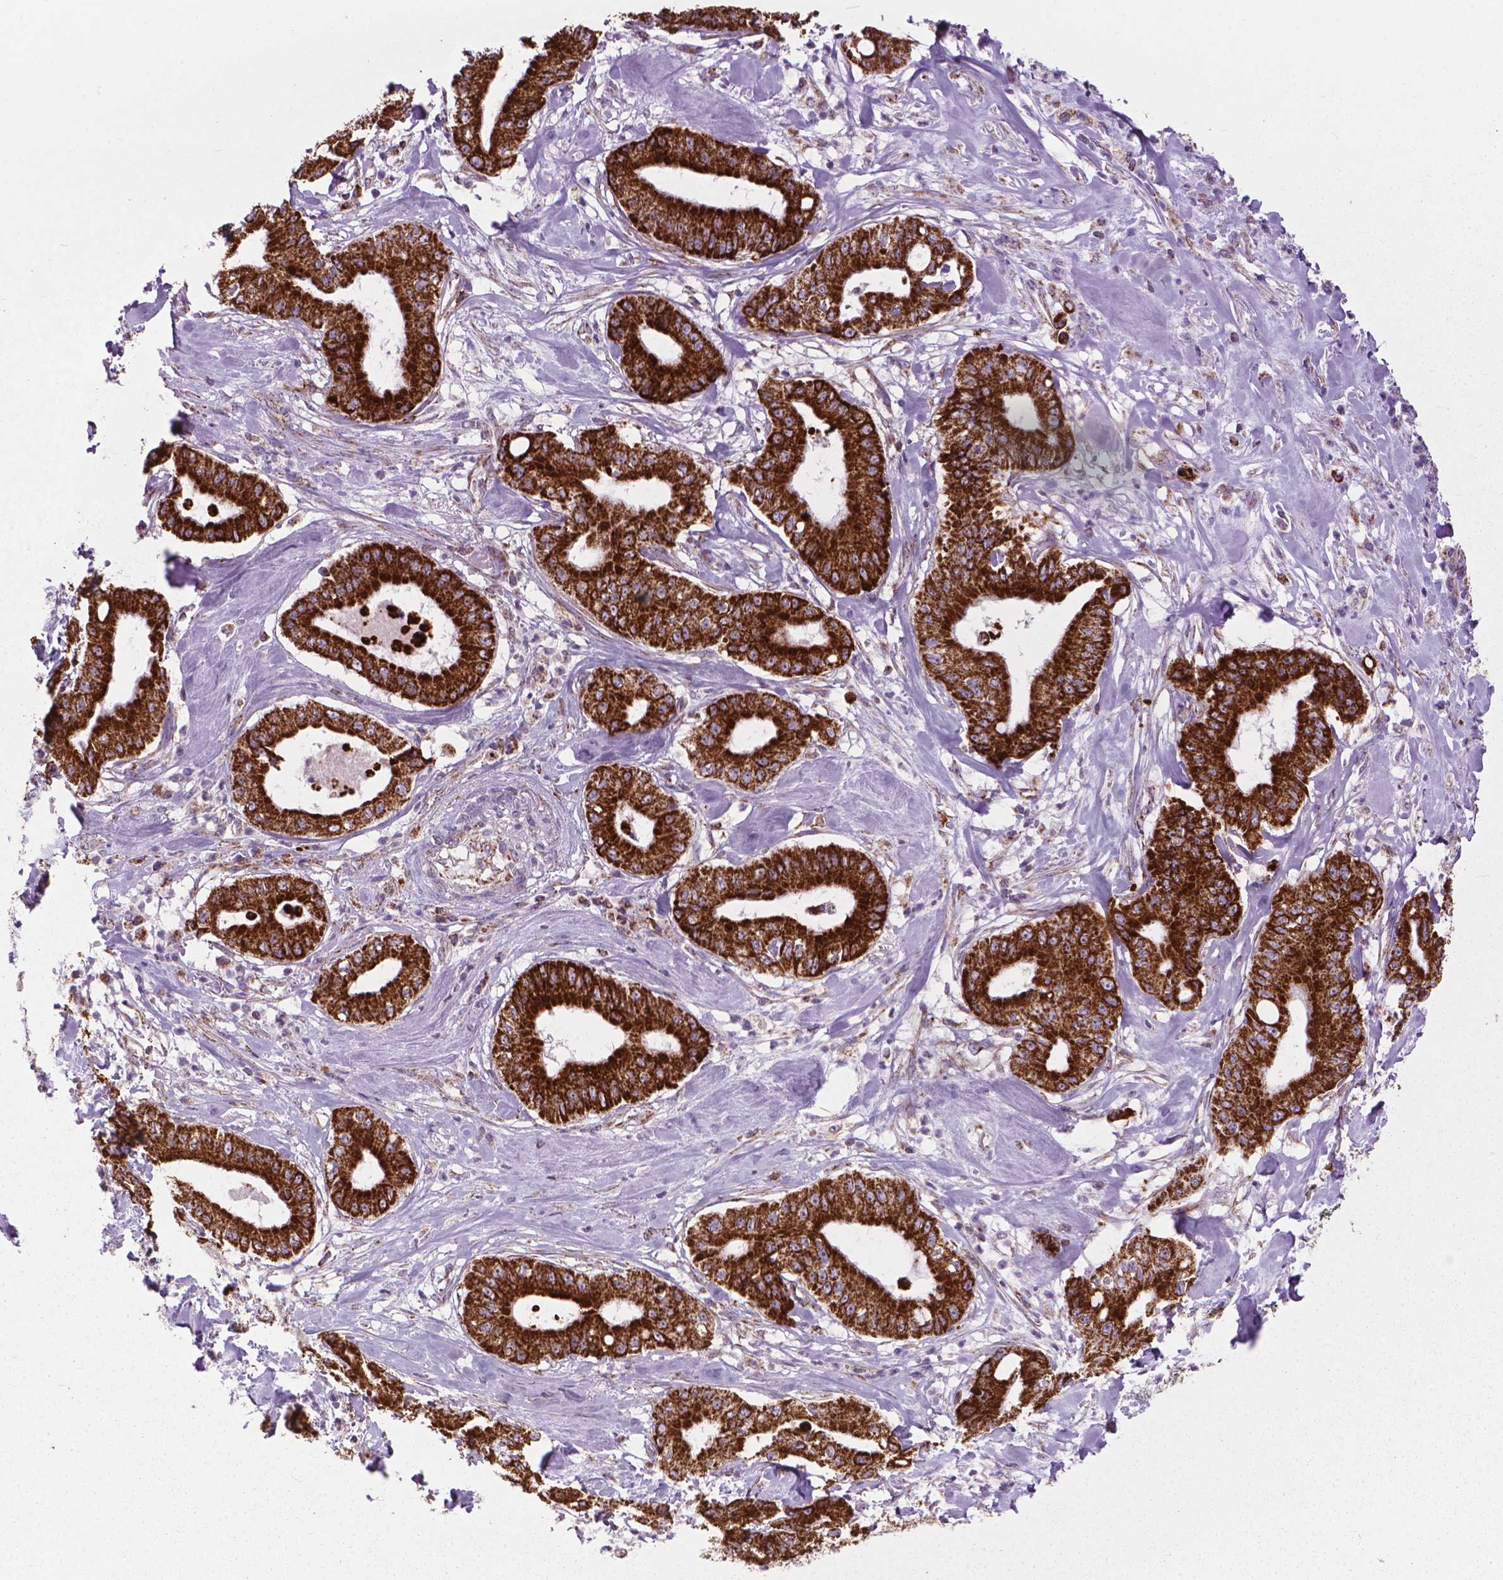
{"staining": {"intensity": "strong", "quantity": ">75%", "location": "cytoplasmic/membranous"}, "tissue": "pancreatic cancer", "cell_type": "Tumor cells", "image_type": "cancer", "snomed": [{"axis": "morphology", "description": "Adenocarcinoma, NOS"}, {"axis": "topography", "description": "Pancreas"}], "caption": "The photomicrograph demonstrates staining of pancreatic adenocarcinoma, revealing strong cytoplasmic/membranous protein staining (brown color) within tumor cells.", "gene": "VDAC1", "patient": {"sex": "male", "age": 71}}